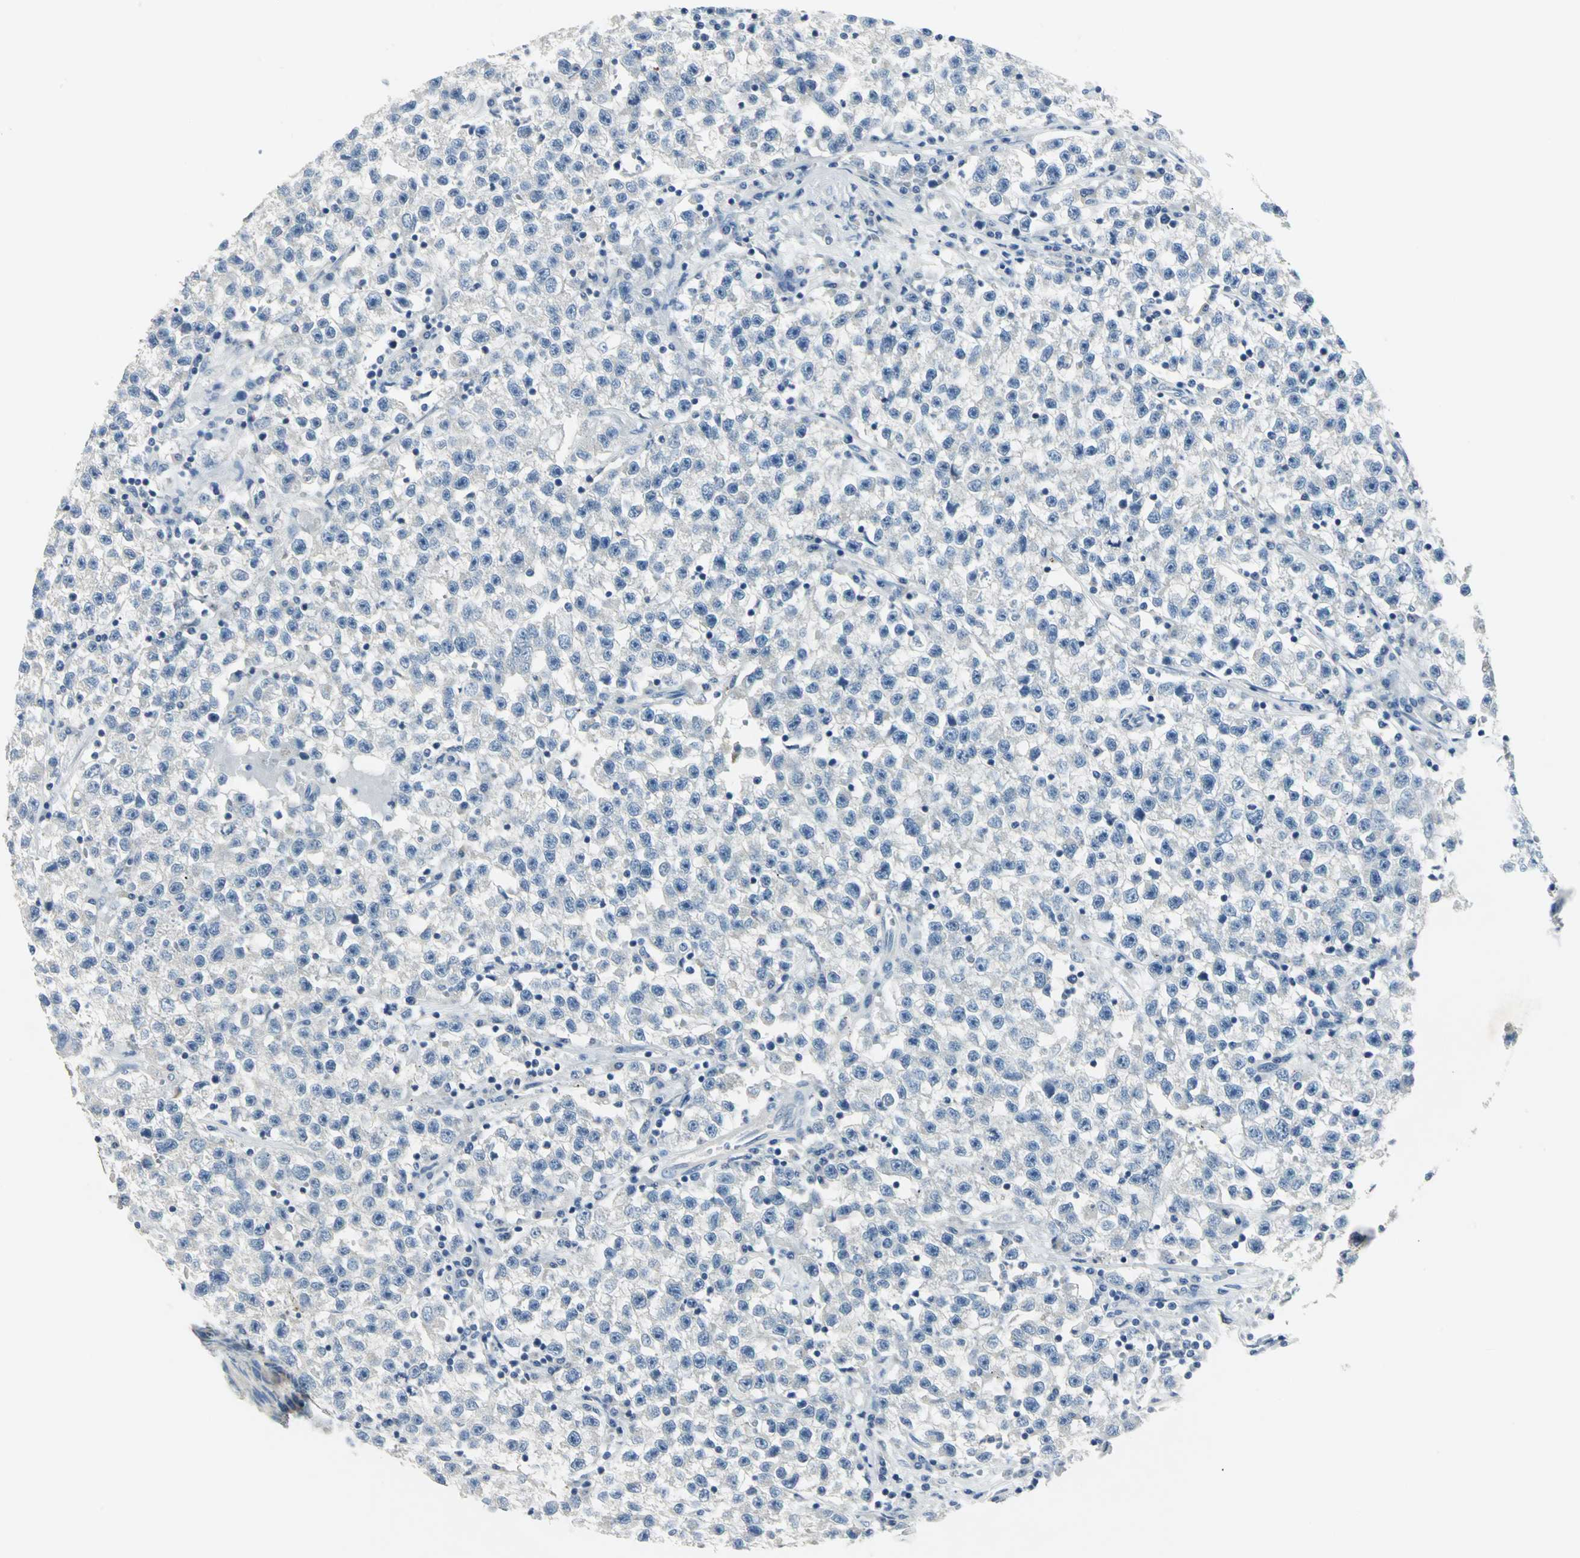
{"staining": {"intensity": "negative", "quantity": "none", "location": "none"}, "tissue": "testis cancer", "cell_type": "Tumor cells", "image_type": "cancer", "snomed": [{"axis": "morphology", "description": "Seminoma, NOS"}, {"axis": "topography", "description": "Testis"}], "caption": "A high-resolution photomicrograph shows IHC staining of testis cancer, which exhibits no significant expression in tumor cells.", "gene": "RIPOR1", "patient": {"sex": "male", "age": 22}}